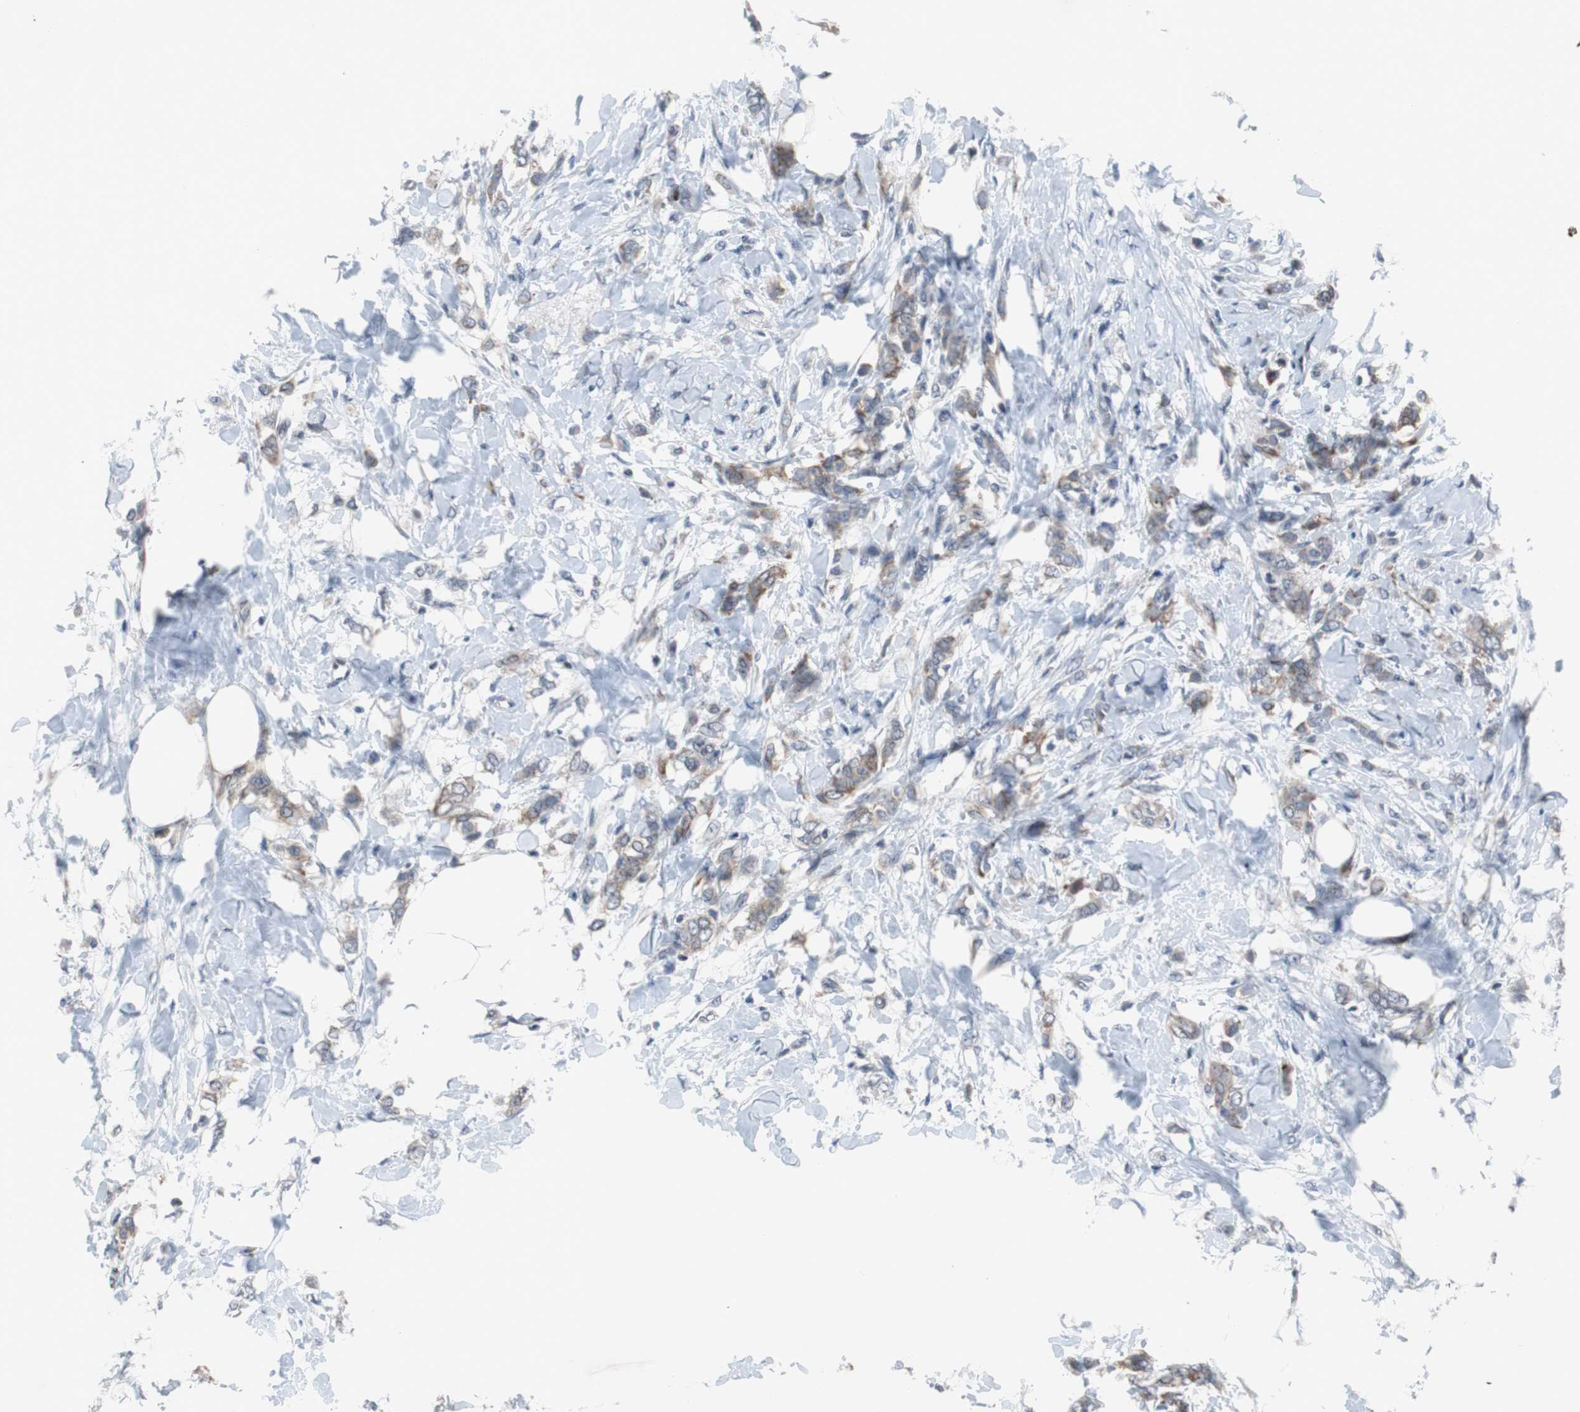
{"staining": {"intensity": "weak", "quantity": "25%-75%", "location": "cytoplasmic/membranous"}, "tissue": "breast cancer", "cell_type": "Tumor cells", "image_type": "cancer", "snomed": [{"axis": "morphology", "description": "Lobular carcinoma, in situ"}, {"axis": "morphology", "description": "Lobular carcinoma"}, {"axis": "topography", "description": "Breast"}], "caption": "Protein staining of breast cancer tissue displays weak cytoplasmic/membranous staining in approximately 25%-75% of tumor cells. Nuclei are stained in blue.", "gene": "TP63", "patient": {"sex": "female", "age": 41}}